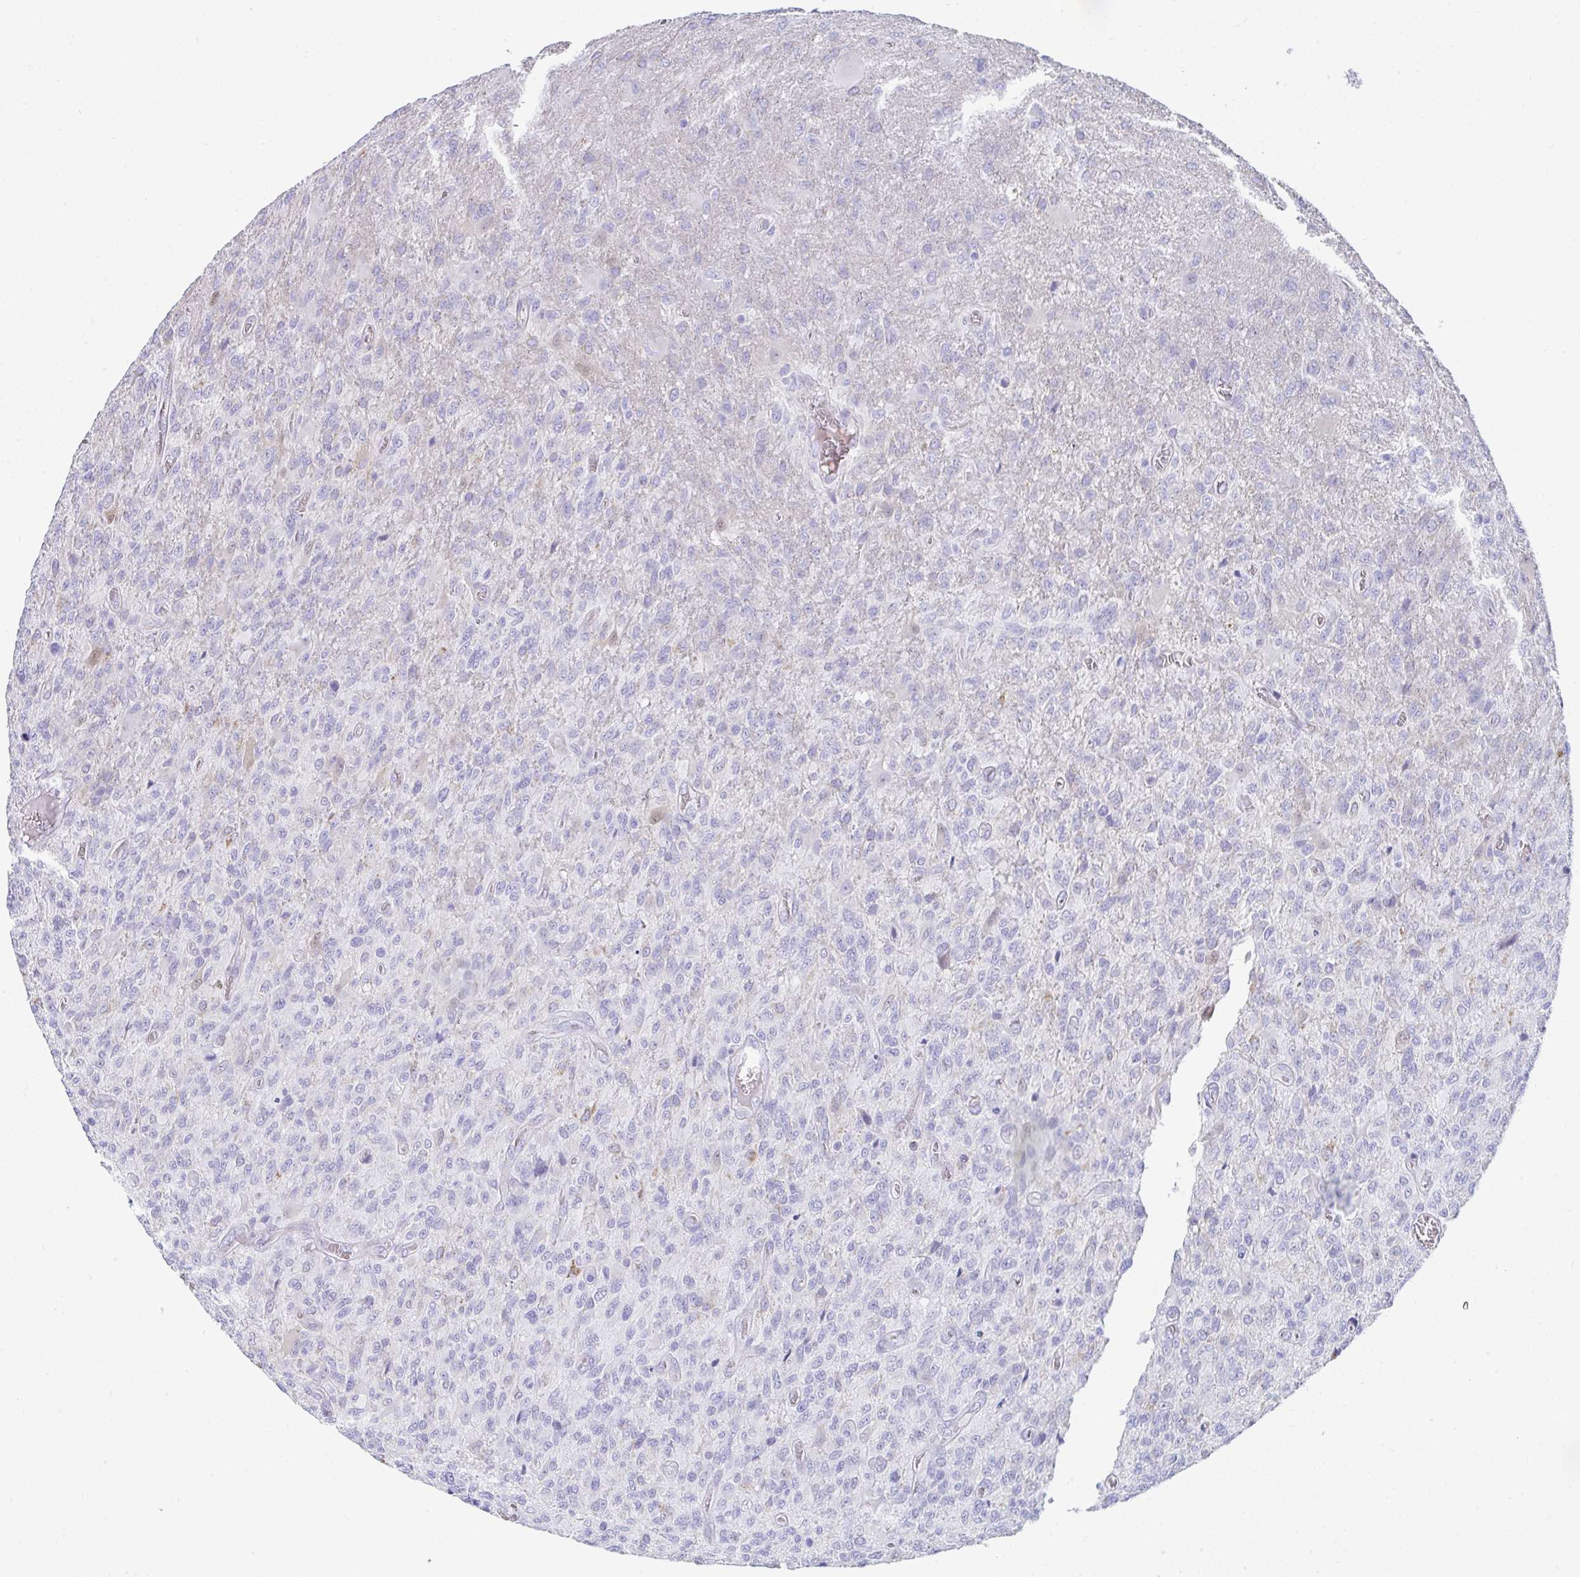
{"staining": {"intensity": "negative", "quantity": "none", "location": "none"}, "tissue": "glioma", "cell_type": "Tumor cells", "image_type": "cancer", "snomed": [{"axis": "morphology", "description": "Glioma, malignant, High grade"}, {"axis": "topography", "description": "Brain"}], "caption": "This is an immunohistochemistry (IHC) image of glioma. There is no expression in tumor cells.", "gene": "MGAM2", "patient": {"sex": "male", "age": 61}}